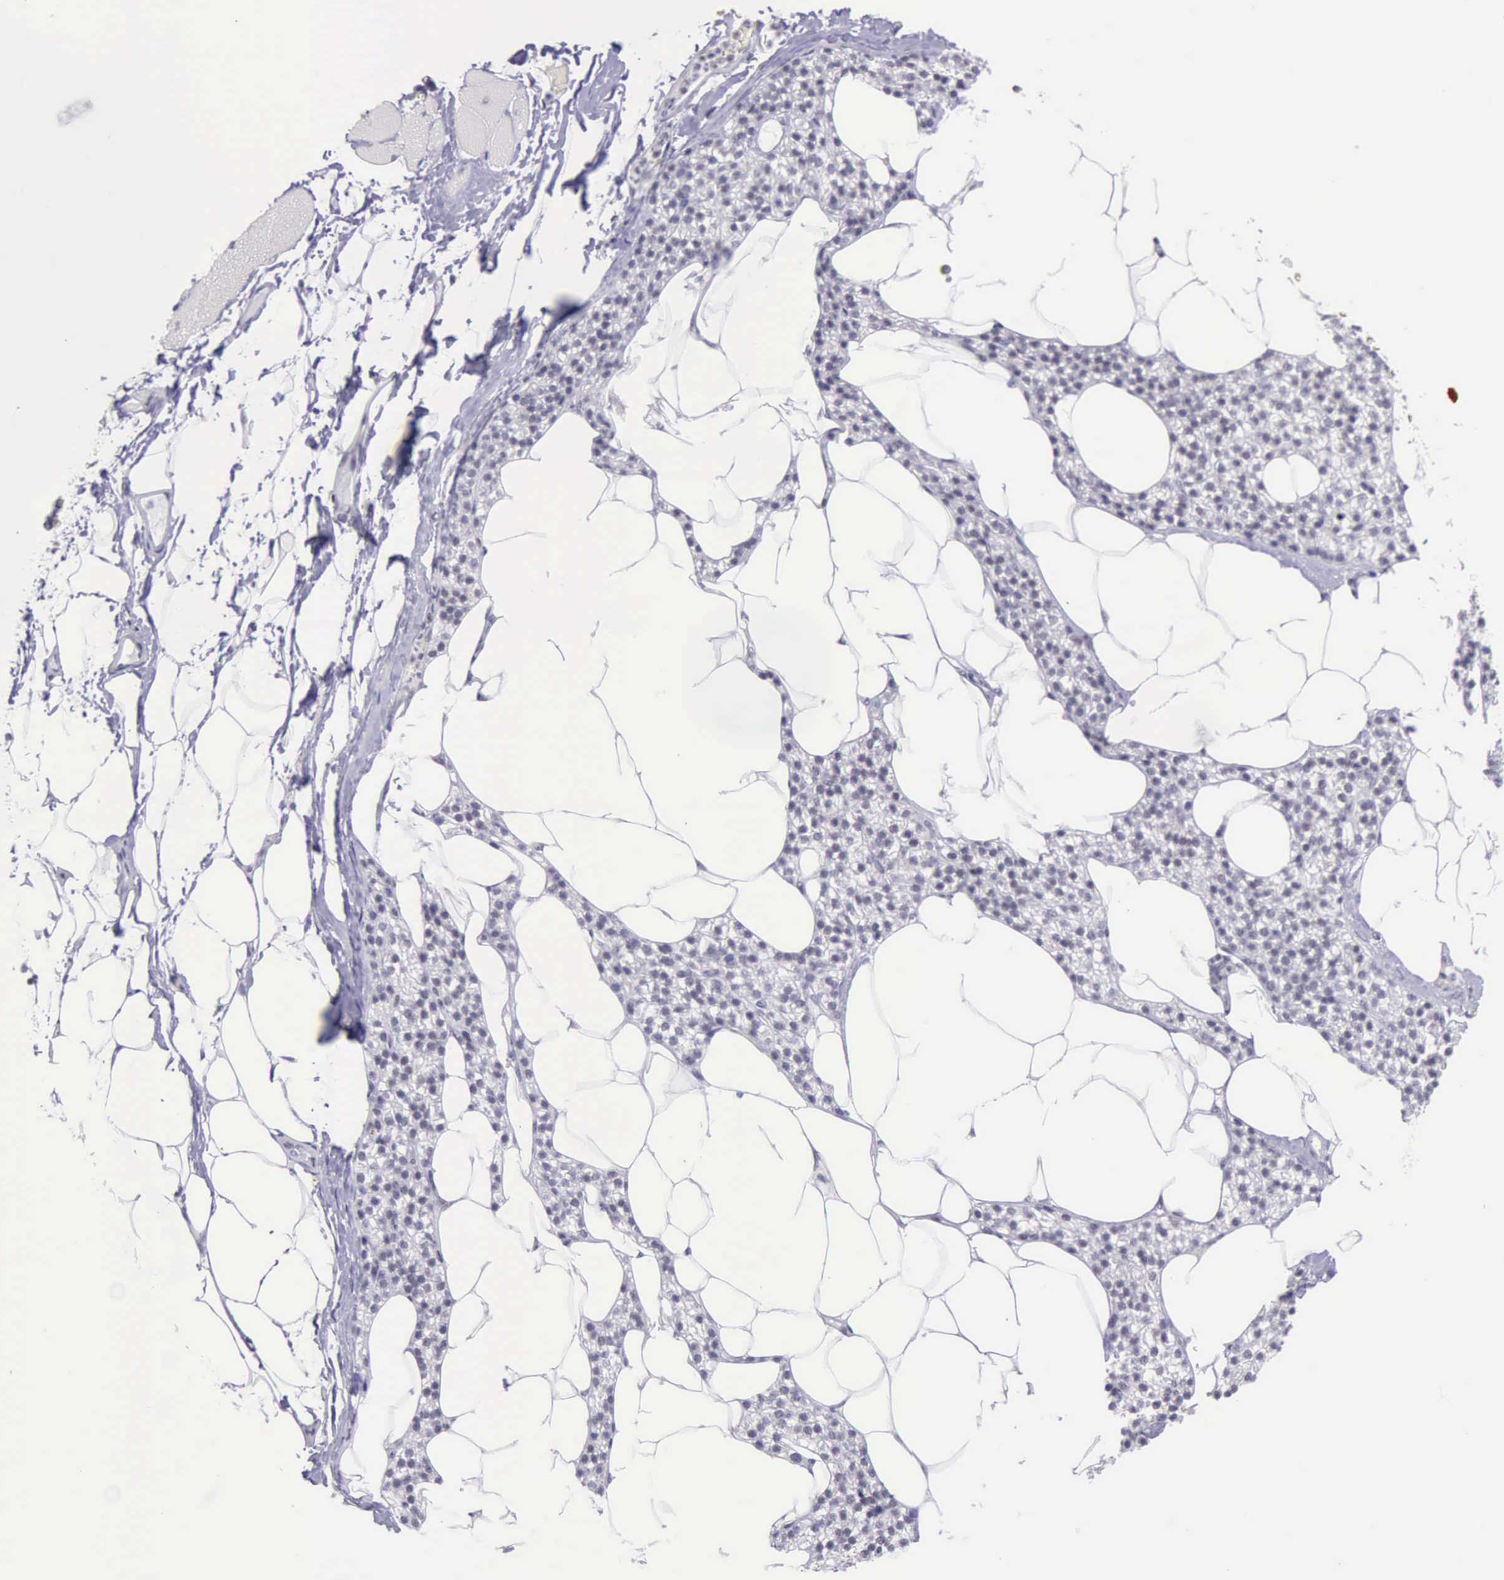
{"staining": {"intensity": "negative", "quantity": "none", "location": "none"}, "tissue": "skeletal muscle", "cell_type": "Myocytes", "image_type": "normal", "snomed": [{"axis": "morphology", "description": "Normal tissue, NOS"}, {"axis": "topography", "description": "Skeletal muscle"}, {"axis": "topography", "description": "Parathyroid gland"}], "caption": "Immunohistochemical staining of benign skeletal muscle demonstrates no significant staining in myocytes. (Immunohistochemistry, brightfield microscopy, high magnification).", "gene": "EP300", "patient": {"sex": "female", "age": 37}}